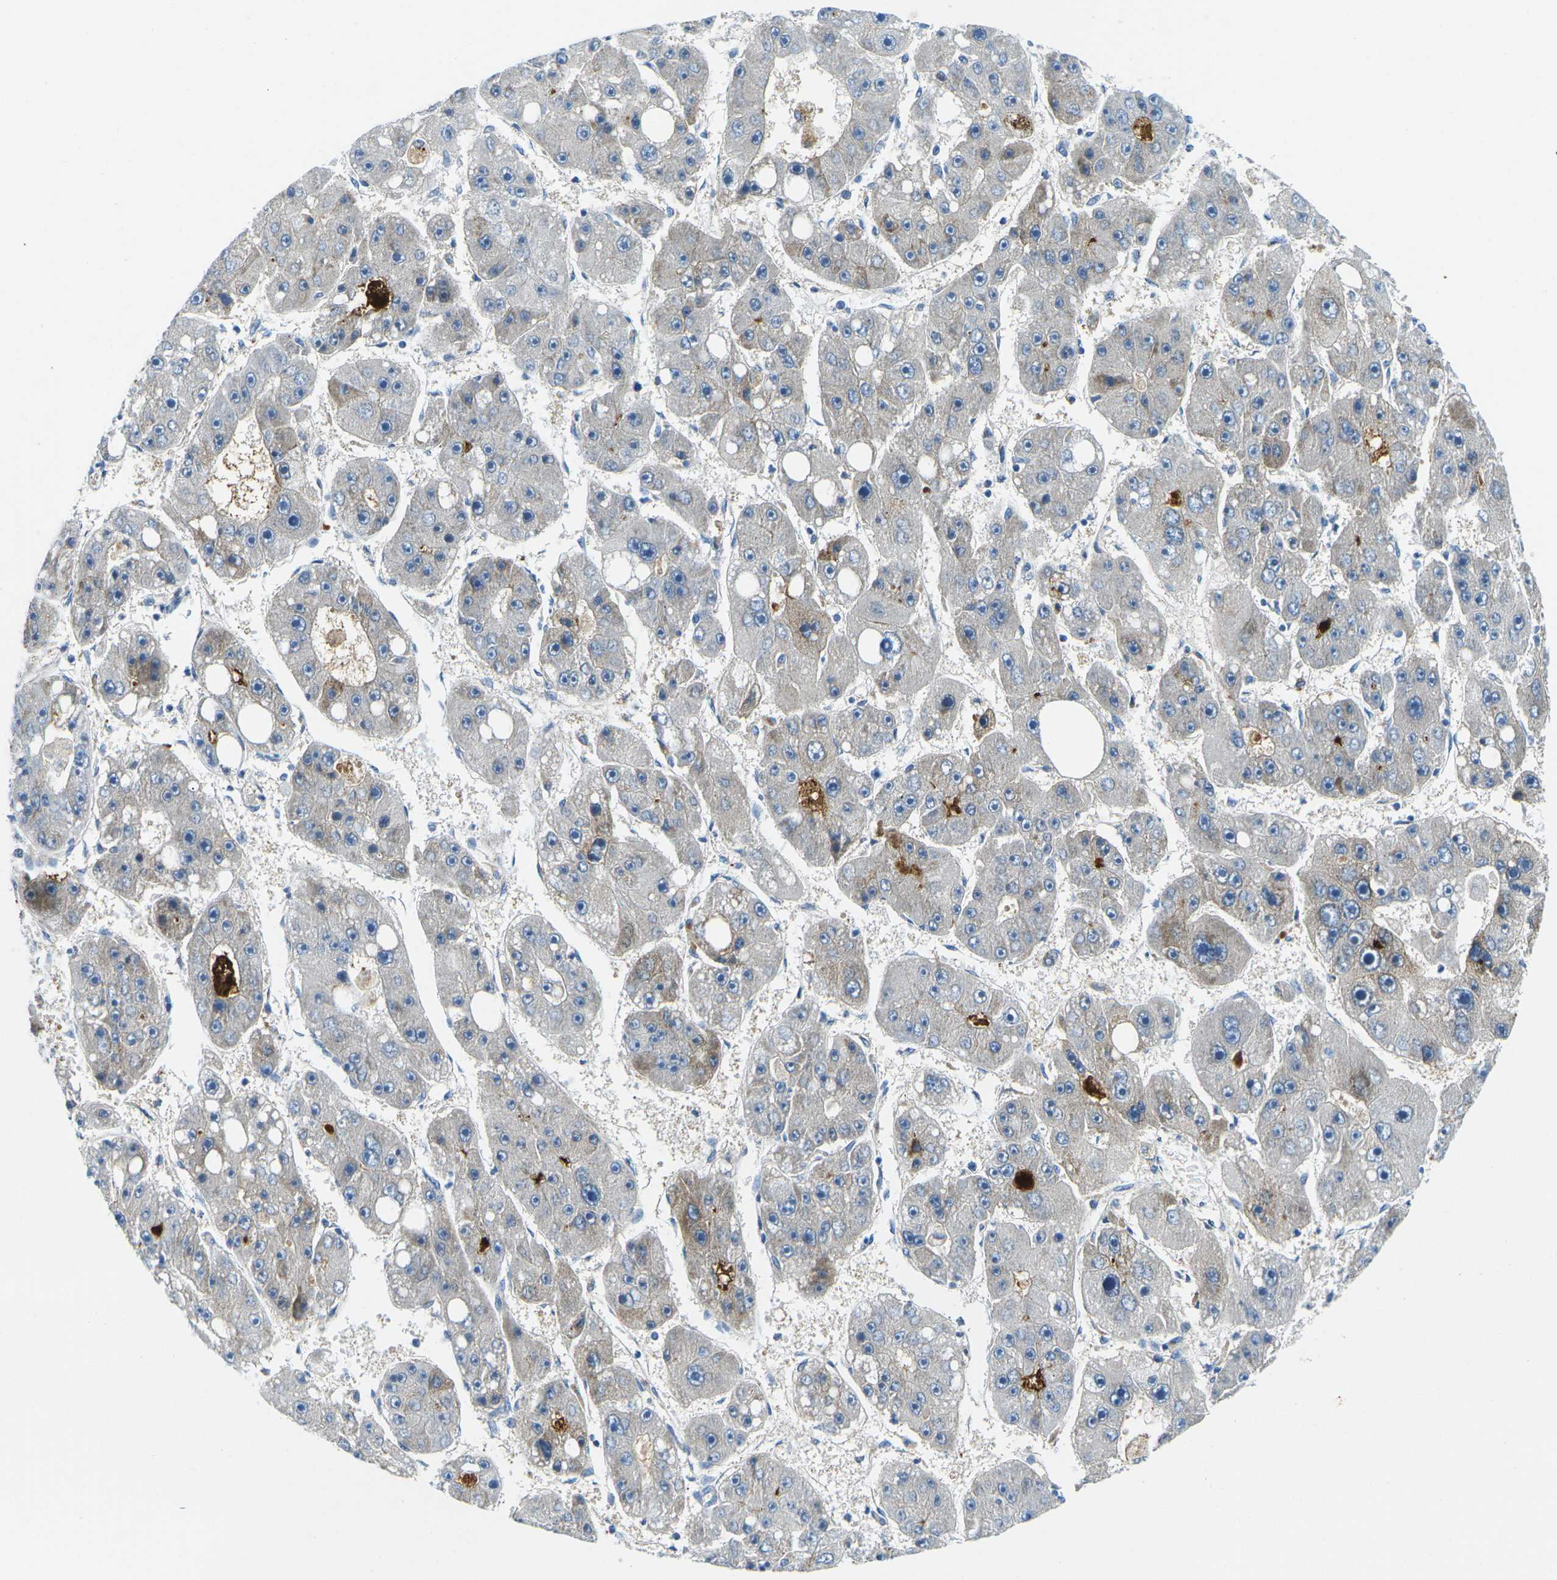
{"staining": {"intensity": "weak", "quantity": "<25%", "location": "cytoplasmic/membranous"}, "tissue": "liver cancer", "cell_type": "Tumor cells", "image_type": "cancer", "snomed": [{"axis": "morphology", "description": "Carcinoma, Hepatocellular, NOS"}, {"axis": "topography", "description": "Liver"}], "caption": "A histopathology image of liver hepatocellular carcinoma stained for a protein exhibits no brown staining in tumor cells.", "gene": "CFB", "patient": {"sex": "female", "age": 61}}